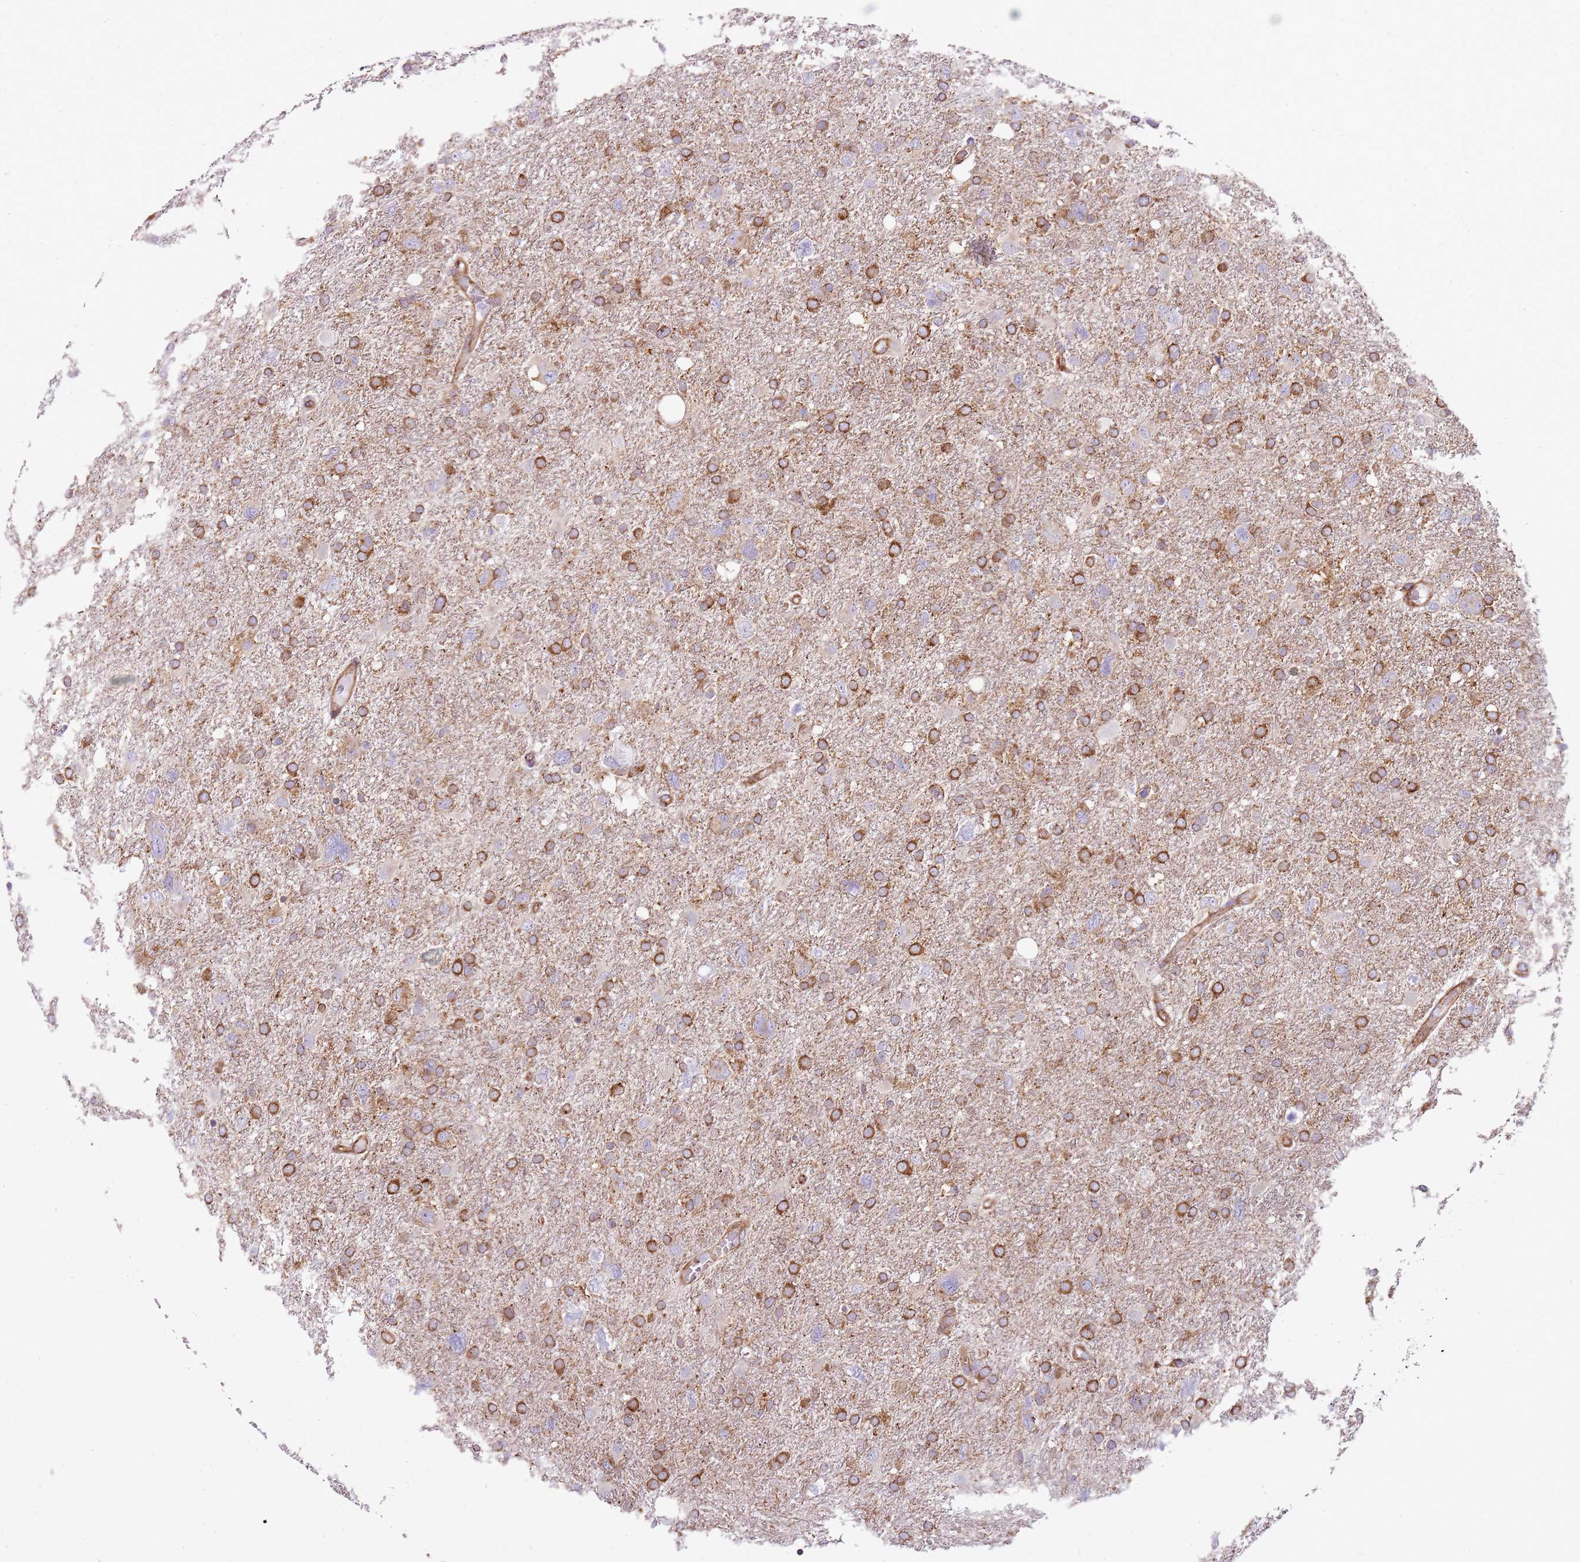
{"staining": {"intensity": "moderate", "quantity": ">75%", "location": "cytoplasmic/membranous"}, "tissue": "glioma", "cell_type": "Tumor cells", "image_type": "cancer", "snomed": [{"axis": "morphology", "description": "Glioma, malignant, High grade"}, {"axis": "topography", "description": "Brain"}], "caption": "DAB (3,3'-diaminobenzidine) immunohistochemical staining of human malignant high-grade glioma shows moderate cytoplasmic/membranous protein positivity in about >75% of tumor cells.", "gene": "SNX1", "patient": {"sex": "male", "age": 61}}